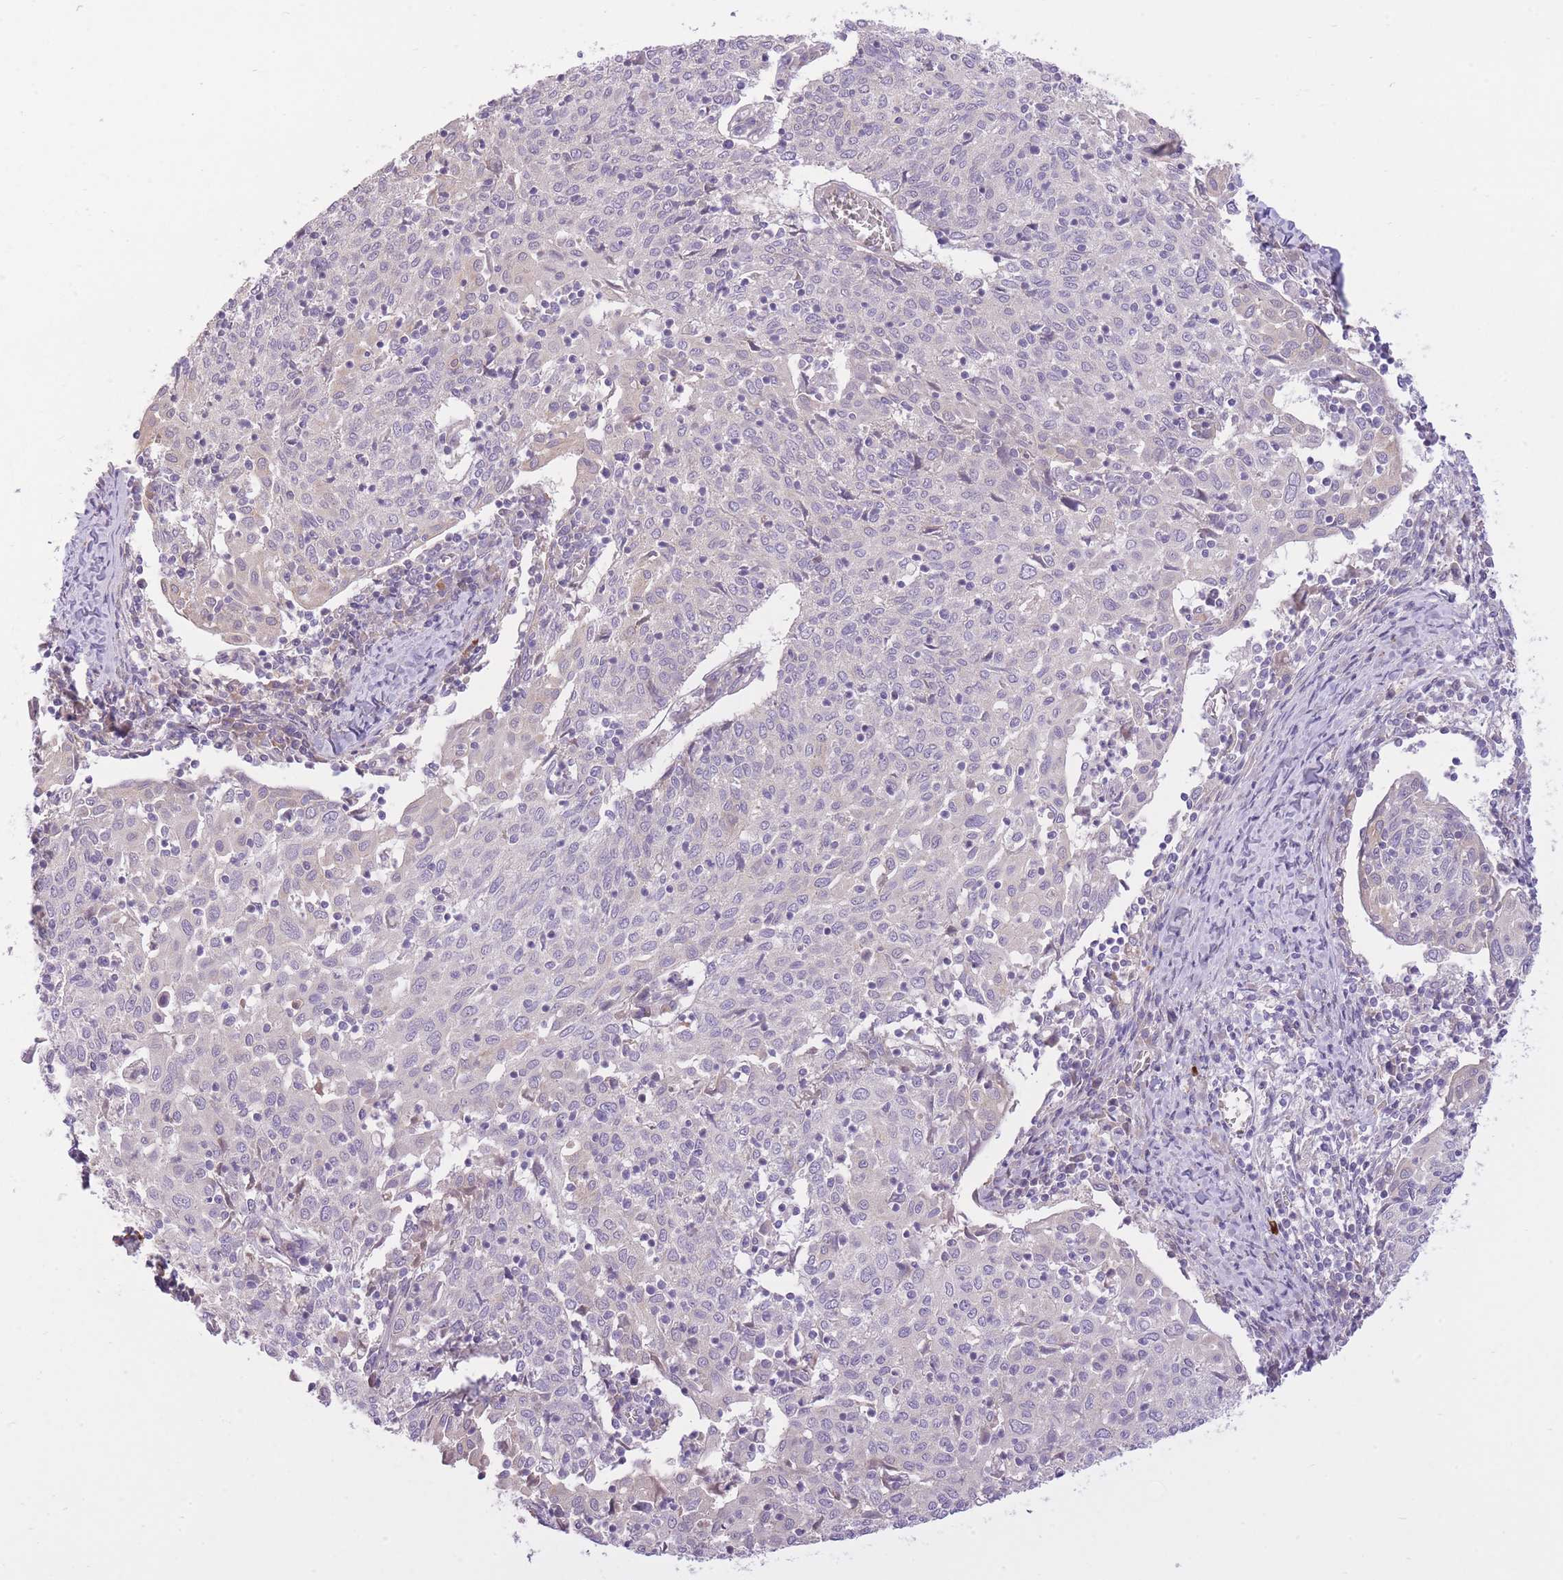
{"staining": {"intensity": "negative", "quantity": "none", "location": "none"}, "tissue": "cervical cancer", "cell_type": "Tumor cells", "image_type": "cancer", "snomed": [{"axis": "morphology", "description": "Squamous cell carcinoma, NOS"}, {"axis": "topography", "description": "Cervix"}], "caption": "A histopathology image of cervical cancer (squamous cell carcinoma) stained for a protein exhibits no brown staining in tumor cells.", "gene": "REV1", "patient": {"sex": "female", "age": 52}}